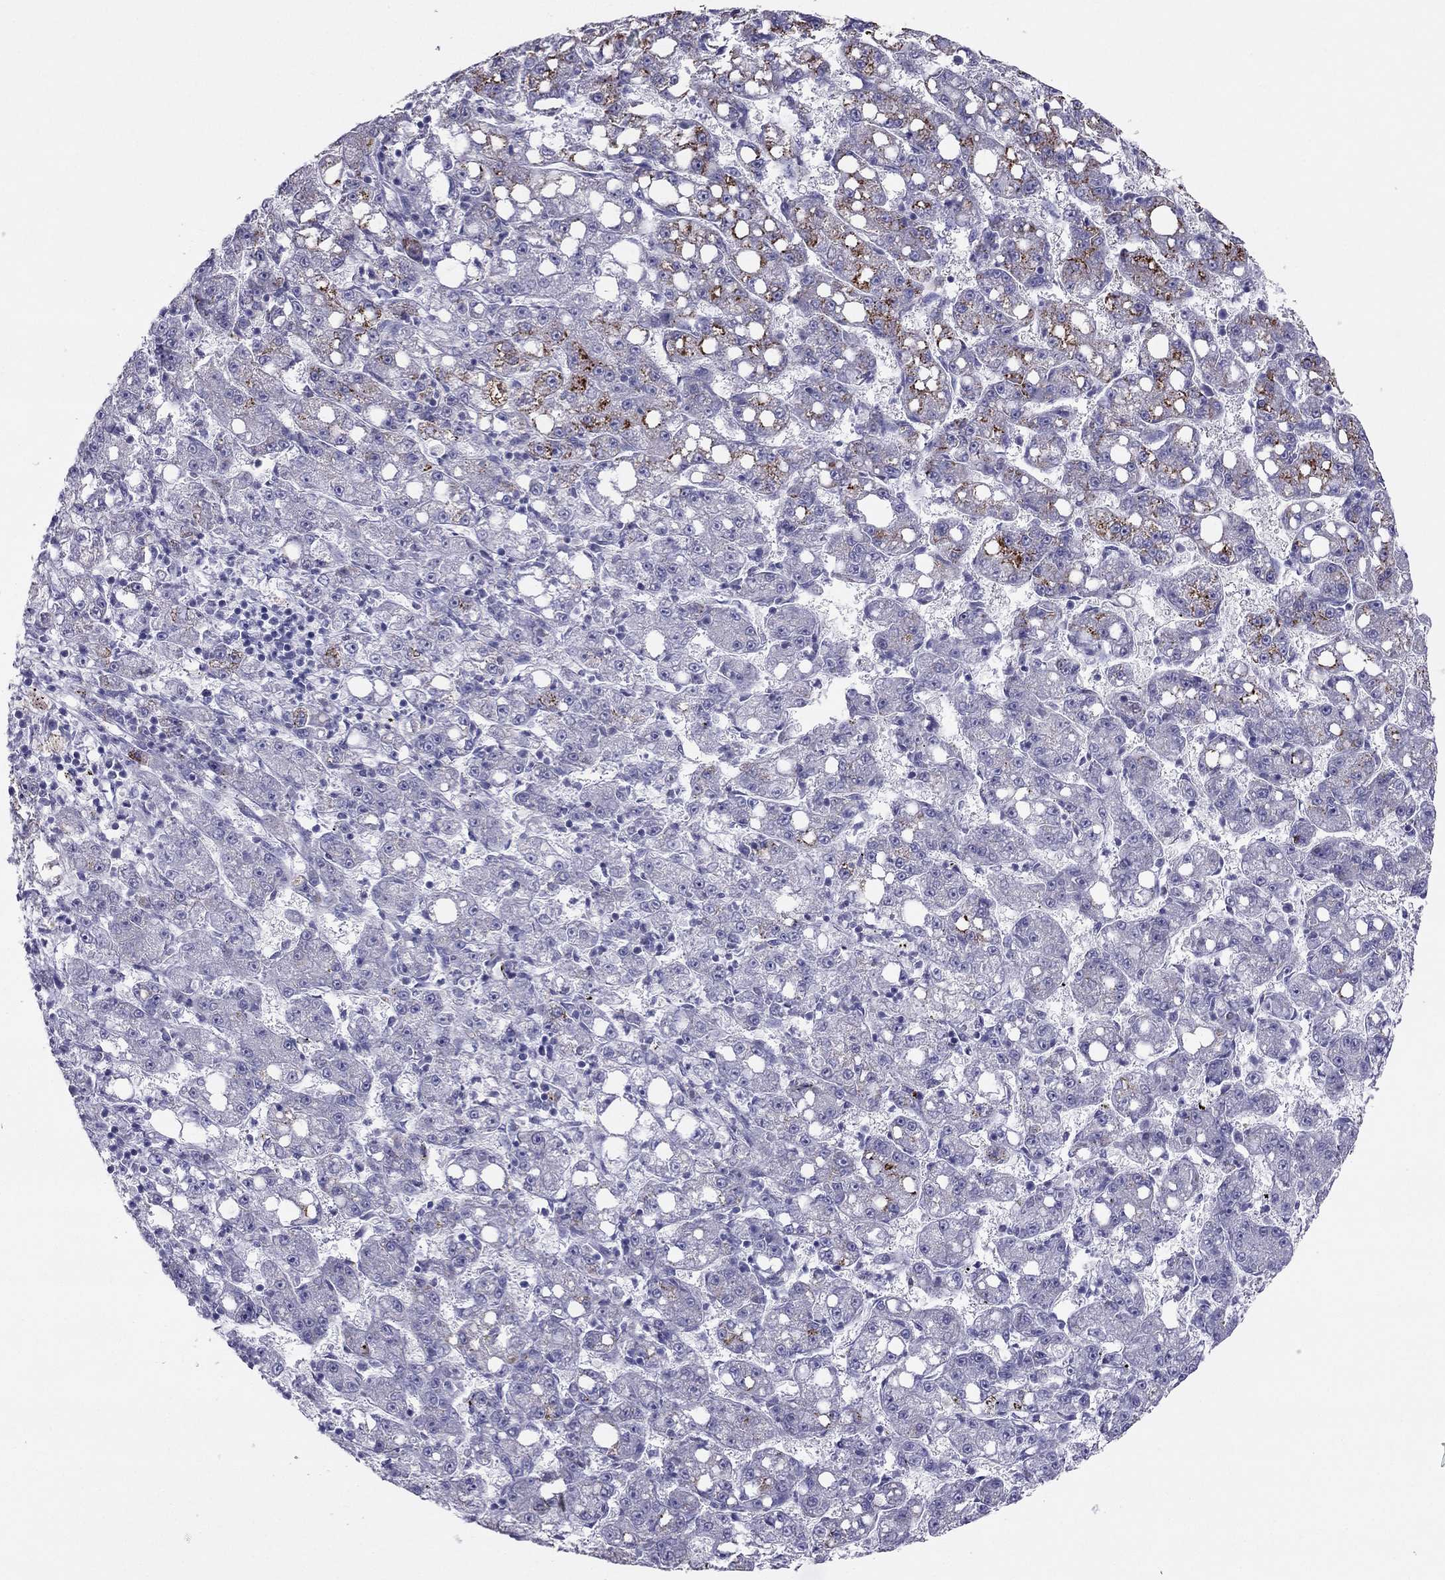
{"staining": {"intensity": "moderate", "quantity": "<25%", "location": "cytoplasmic/membranous"}, "tissue": "liver cancer", "cell_type": "Tumor cells", "image_type": "cancer", "snomed": [{"axis": "morphology", "description": "Carcinoma, Hepatocellular, NOS"}, {"axis": "topography", "description": "Liver"}], "caption": "The photomicrograph reveals immunohistochemical staining of liver hepatocellular carcinoma. There is moderate cytoplasmic/membranous staining is present in about <25% of tumor cells. (IHC, brightfield microscopy, high magnification).", "gene": "MAEL", "patient": {"sex": "female", "age": 65}}